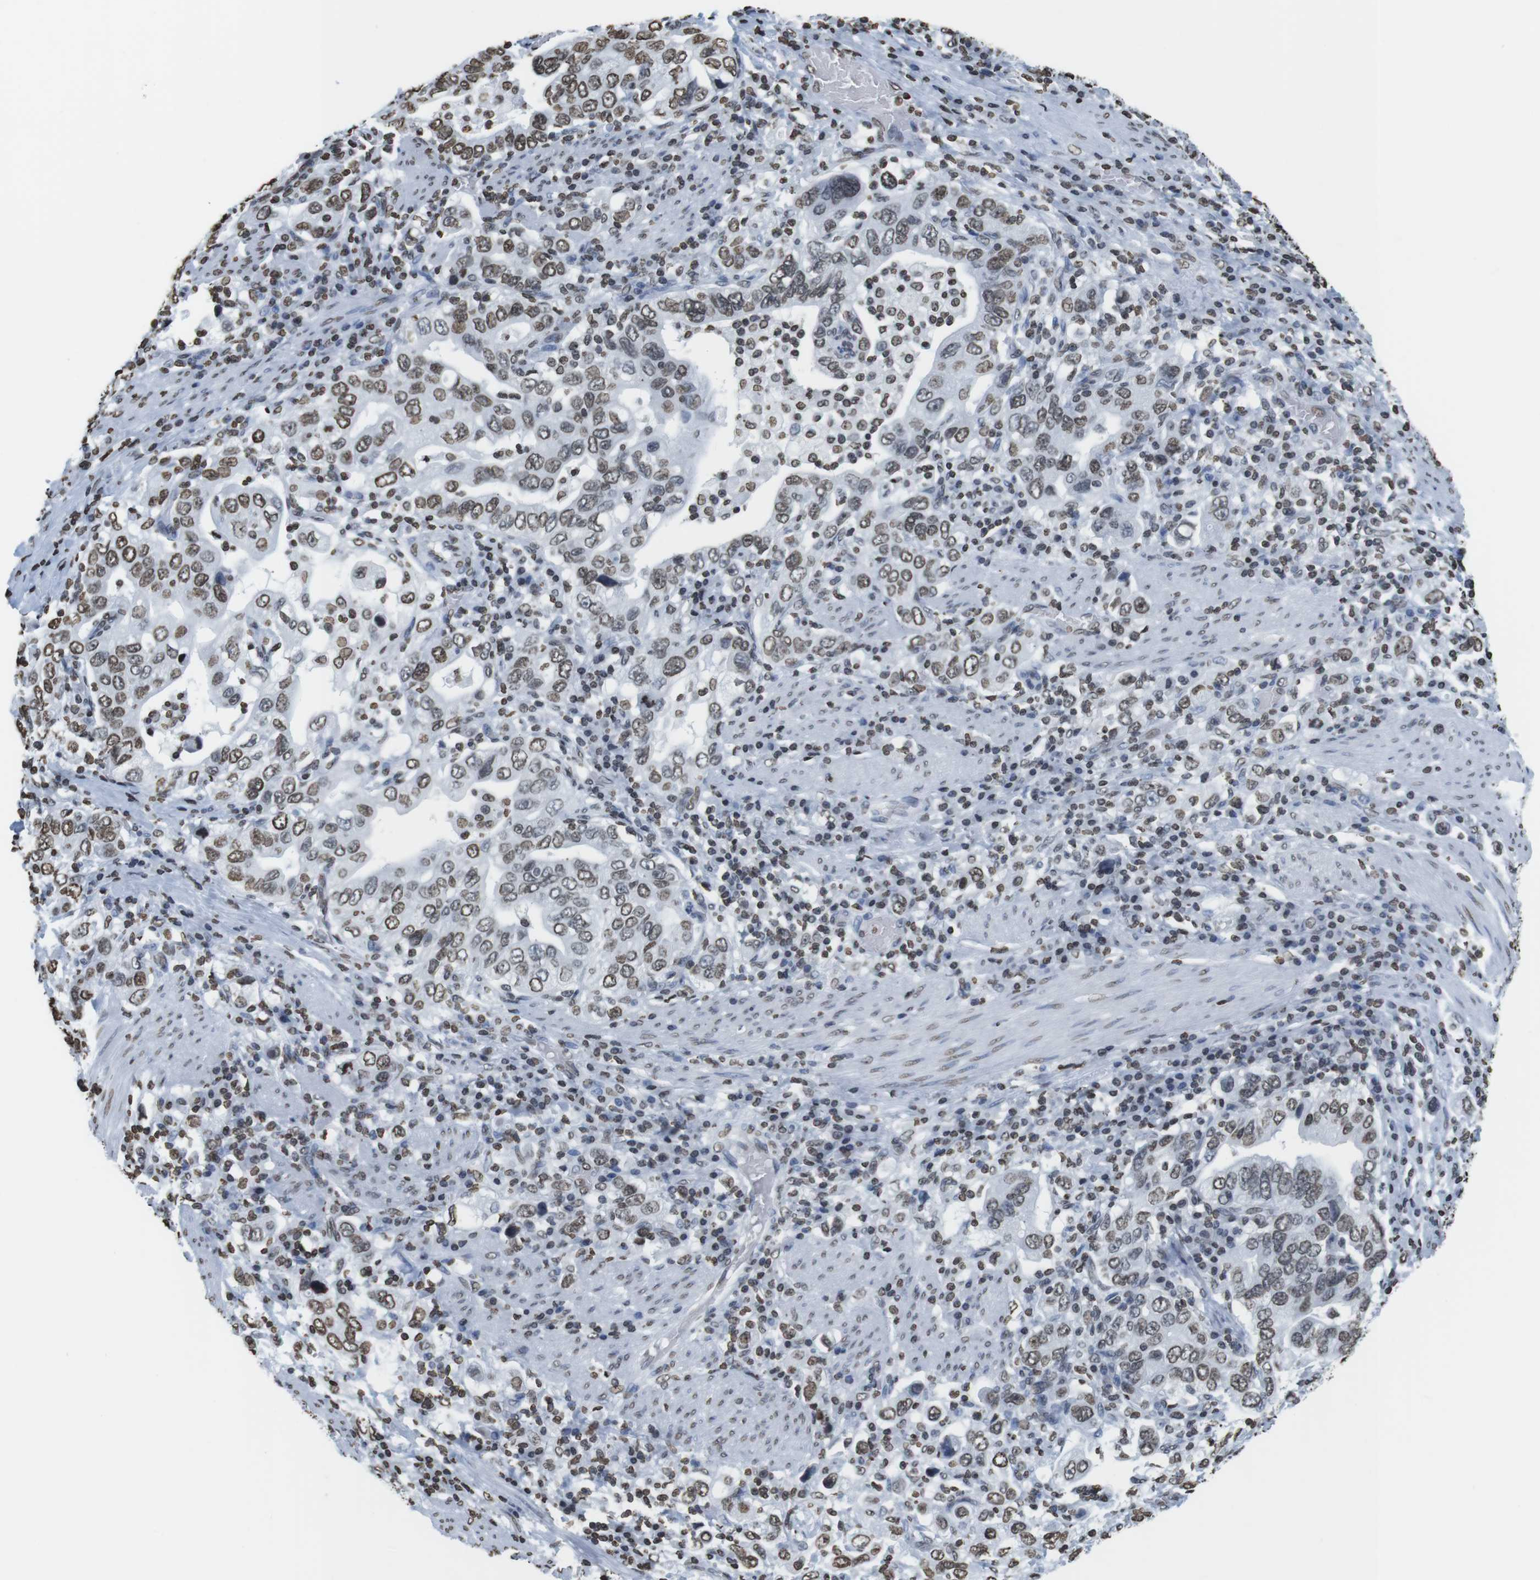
{"staining": {"intensity": "weak", "quantity": ">75%", "location": "nuclear"}, "tissue": "stomach cancer", "cell_type": "Tumor cells", "image_type": "cancer", "snomed": [{"axis": "morphology", "description": "Adenocarcinoma, NOS"}, {"axis": "topography", "description": "Stomach, upper"}], "caption": "Immunohistochemical staining of stomach adenocarcinoma demonstrates low levels of weak nuclear protein expression in approximately >75% of tumor cells. Using DAB (3,3'-diaminobenzidine) (brown) and hematoxylin (blue) stains, captured at high magnification using brightfield microscopy.", "gene": "BSX", "patient": {"sex": "male", "age": 62}}